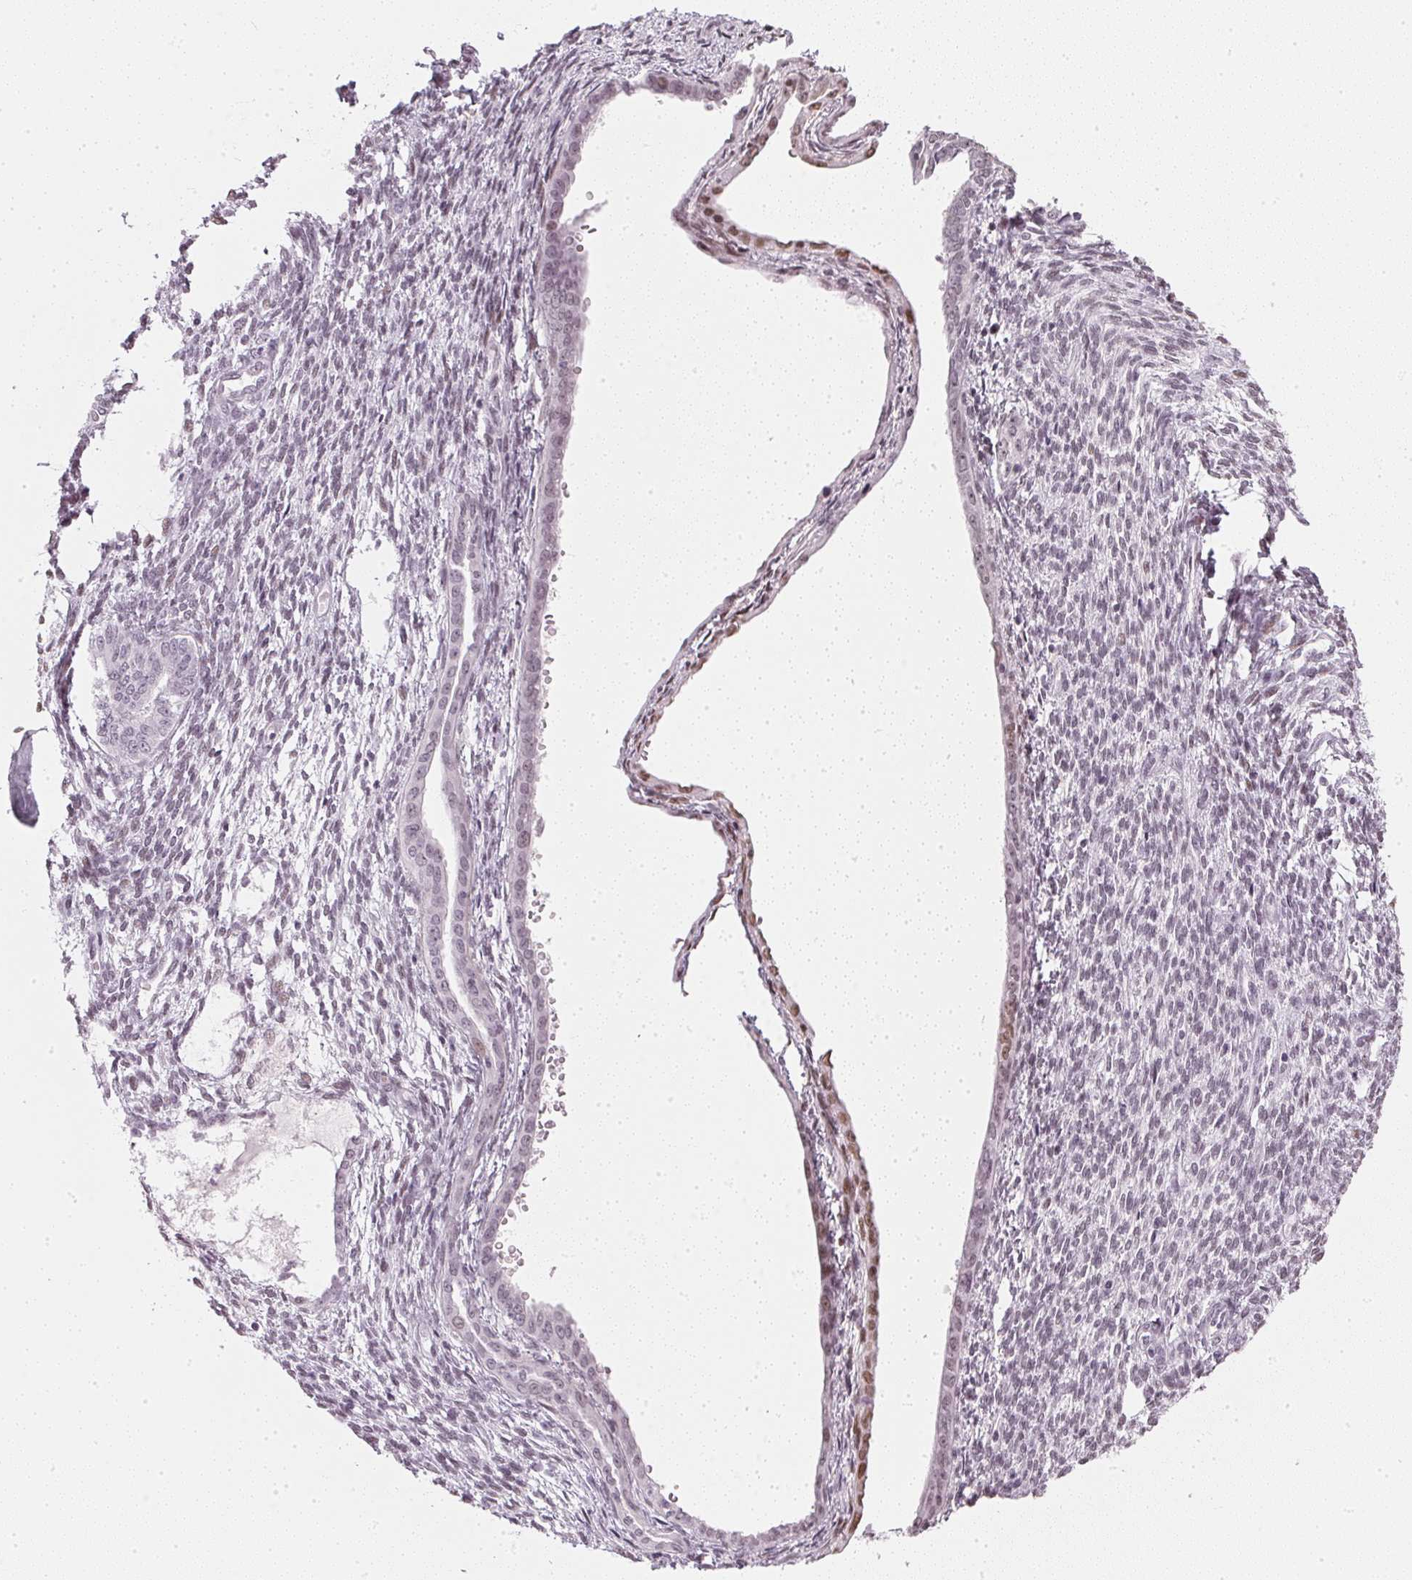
{"staining": {"intensity": "weak", "quantity": "<25%", "location": "nuclear"}, "tissue": "endometrial cancer", "cell_type": "Tumor cells", "image_type": "cancer", "snomed": [{"axis": "morphology", "description": "Adenocarcinoma, NOS"}, {"axis": "topography", "description": "Endometrium"}], "caption": "Immunohistochemical staining of adenocarcinoma (endometrial) reveals no significant expression in tumor cells. The staining is performed using DAB (3,3'-diaminobenzidine) brown chromogen with nuclei counter-stained in using hematoxylin.", "gene": "DNAJC6", "patient": {"sex": "female", "age": 86}}